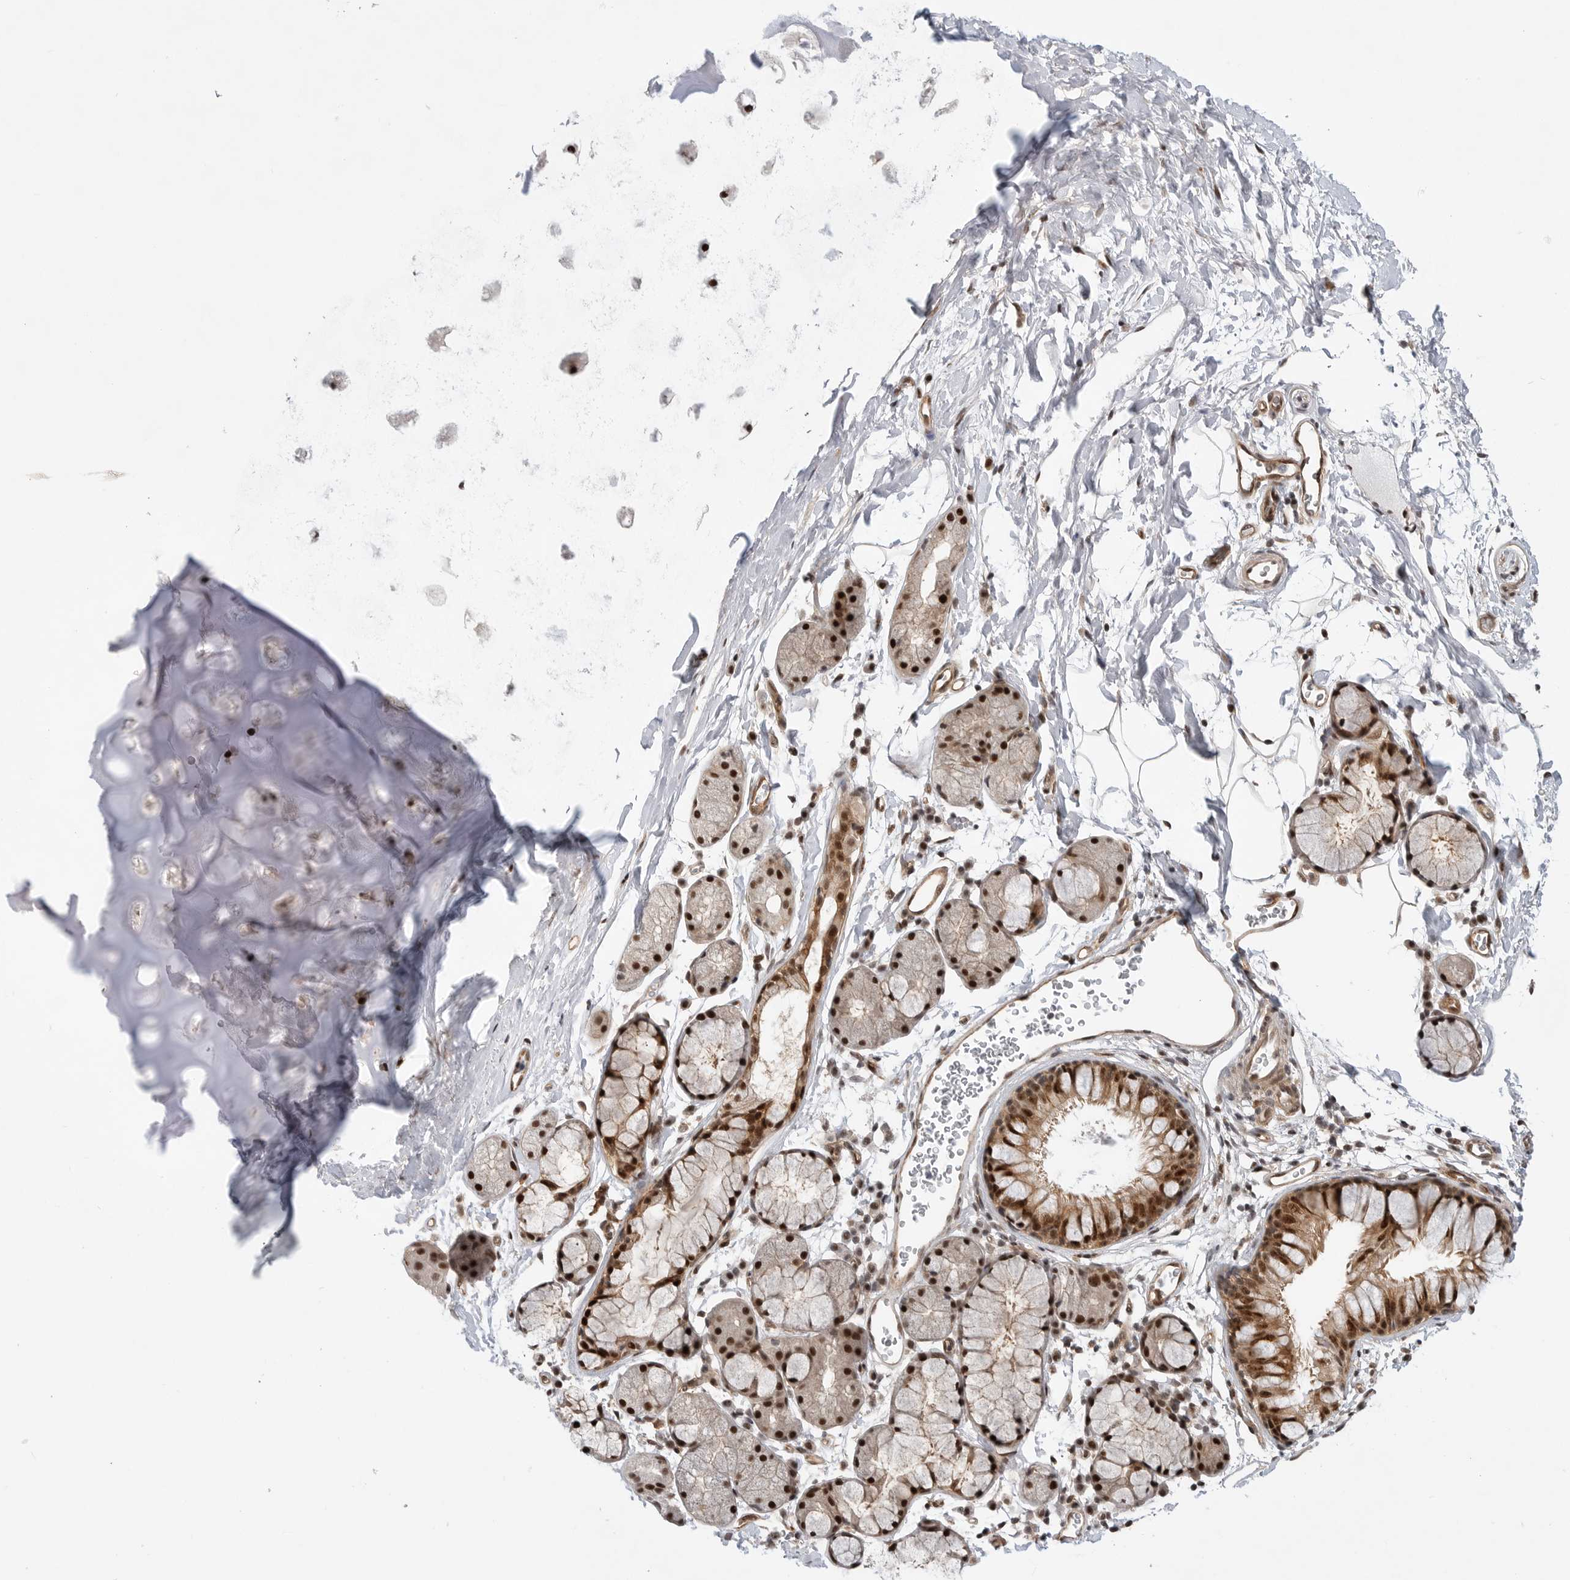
{"staining": {"intensity": "strong", "quantity": ">75%", "location": "cytoplasmic/membranous,nuclear"}, "tissue": "bronchus", "cell_type": "Respiratory epithelial cells", "image_type": "normal", "snomed": [{"axis": "morphology", "description": "Normal tissue, NOS"}, {"axis": "topography", "description": "Cartilage tissue"}, {"axis": "topography", "description": "Bronchus"}], "caption": "Immunohistochemistry of normal human bronchus exhibits high levels of strong cytoplasmic/membranous,nuclear expression in approximately >75% of respiratory epithelial cells. (brown staining indicates protein expression, while blue staining denotes nuclei).", "gene": "GPATCH2", "patient": {"sex": "female", "age": 53}}